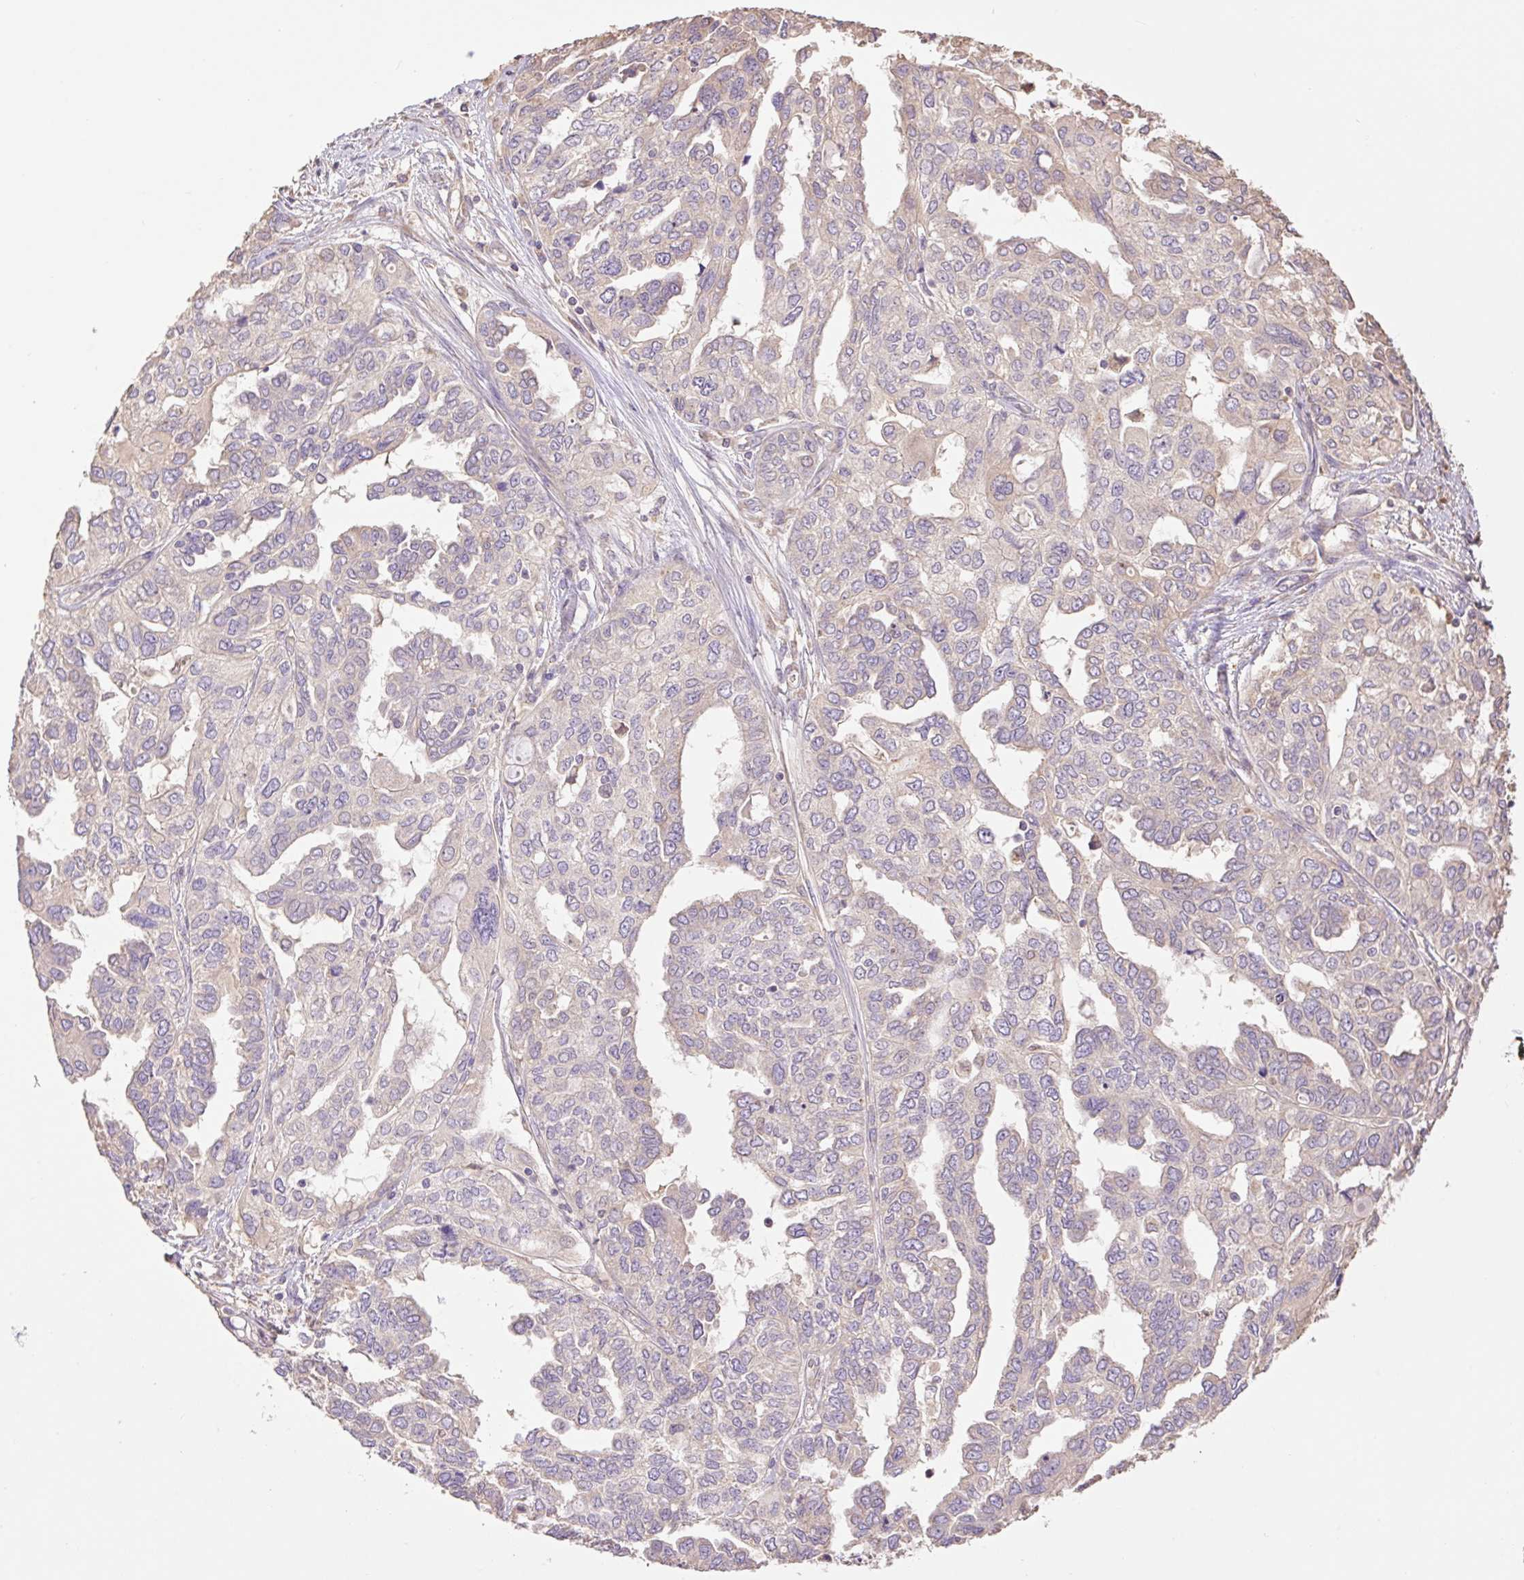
{"staining": {"intensity": "weak", "quantity": "25%-75%", "location": "cytoplasmic/membranous"}, "tissue": "ovarian cancer", "cell_type": "Tumor cells", "image_type": "cancer", "snomed": [{"axis": "morphology", "description": "Cystadenocarcinoma, serous, NOS"}, {"axis": "topography", "description": "Ovary"}], "caption": "Approximately 25%-75% of tumor cells in serous cystadenocarcinoma (ovarian) reveal weak cytoplasmic/membranous protein staining as visualized by brown immunohistochemical staining.", "gene": "DESI1", "patient": {"sex": "female", "age": 53}}